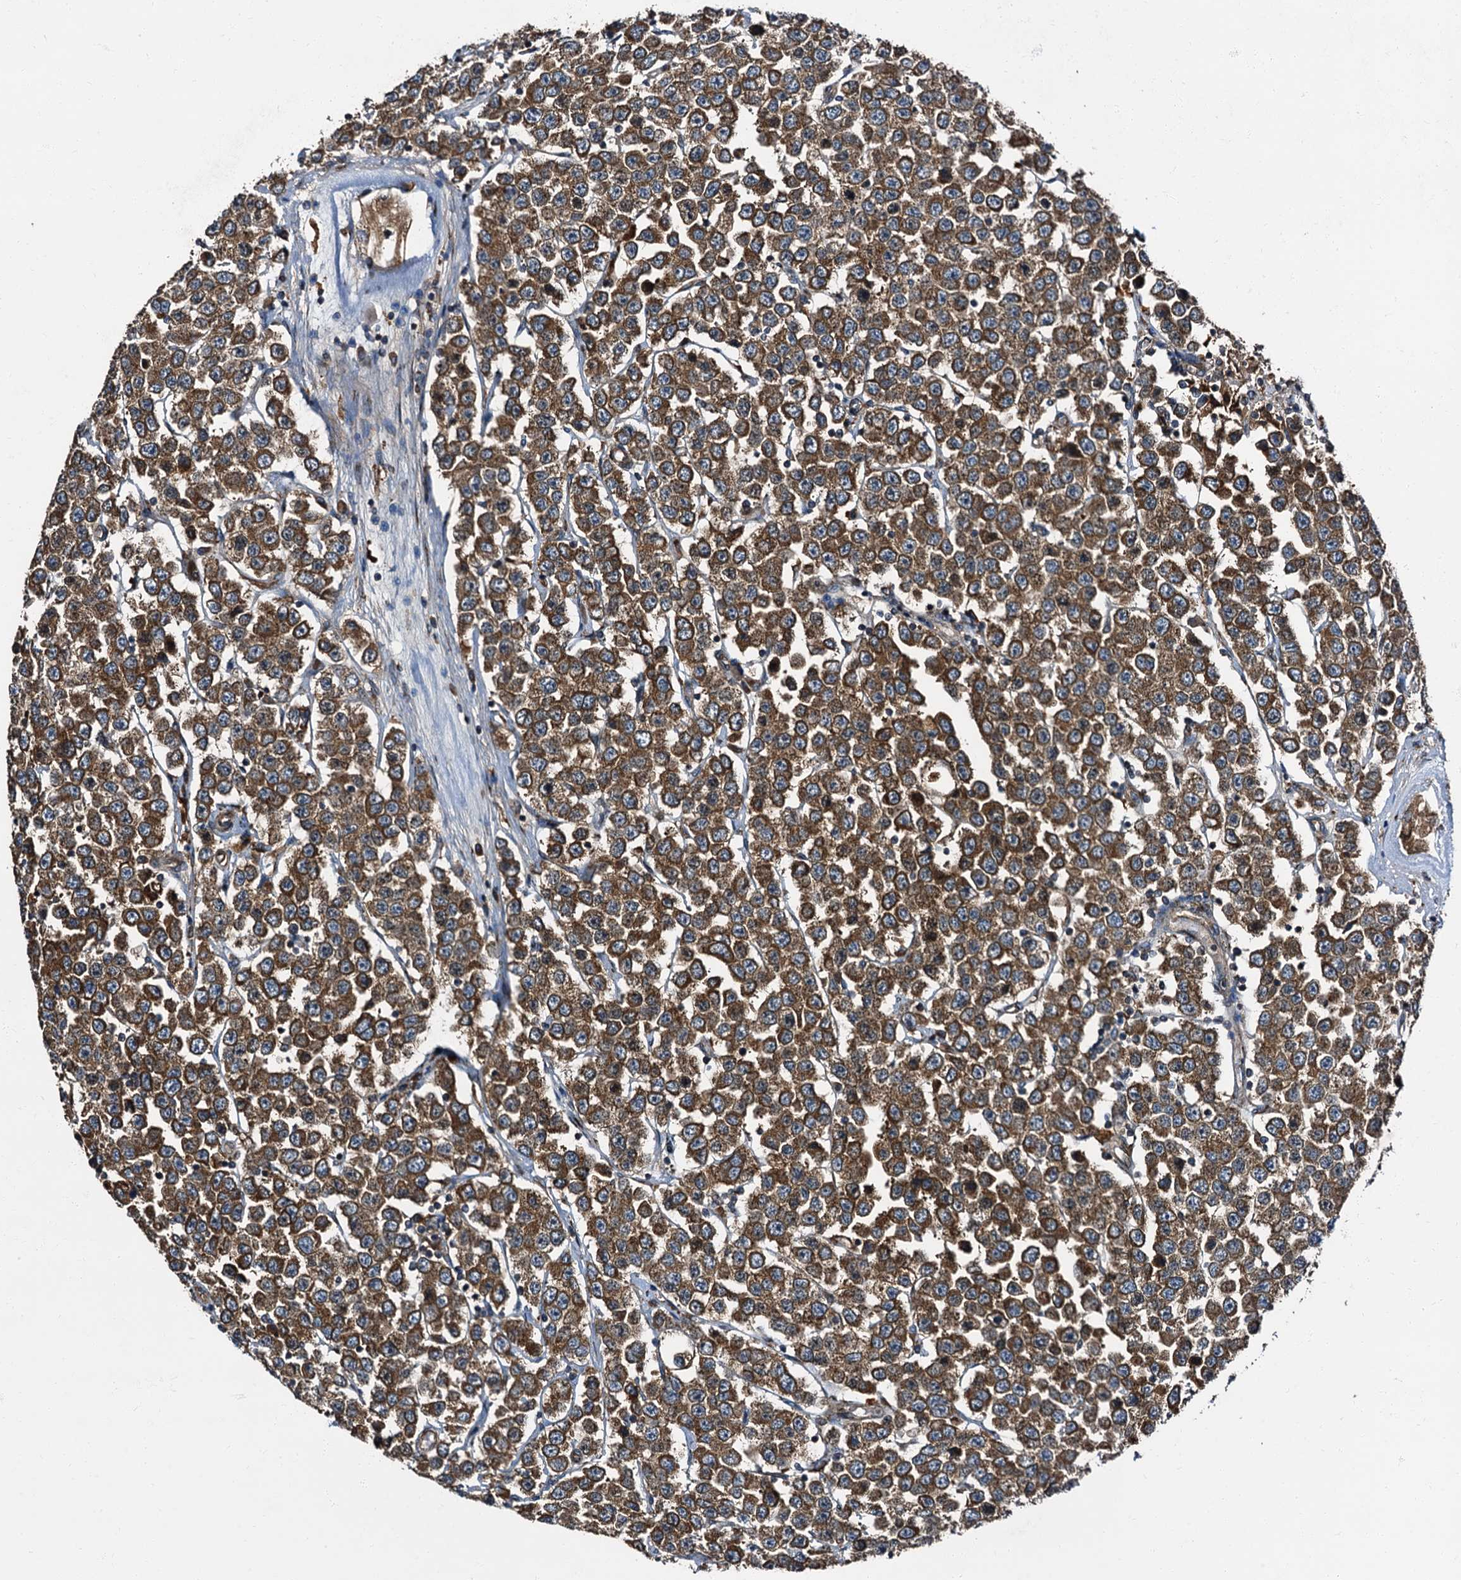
{"staining": {"intensity": "strong", "quantity": ">75%", "location": "cytoplasmic/membranous"}, "tissue": "testis cancer", "cell_type": "Tumor cells", "image_type": "cancer", "snomed": [{"axis": "morphology", "description": "Seminoma, NOS"}, {"axis": "topography", "description": "Testis"}], "caption": "Testis seminoma tissue demonstrates strong cytoplasmic/membranous staining in about >75% of tumor cells", "gene": "PEX5", "patient": {"sex": "male", "age": 28}}